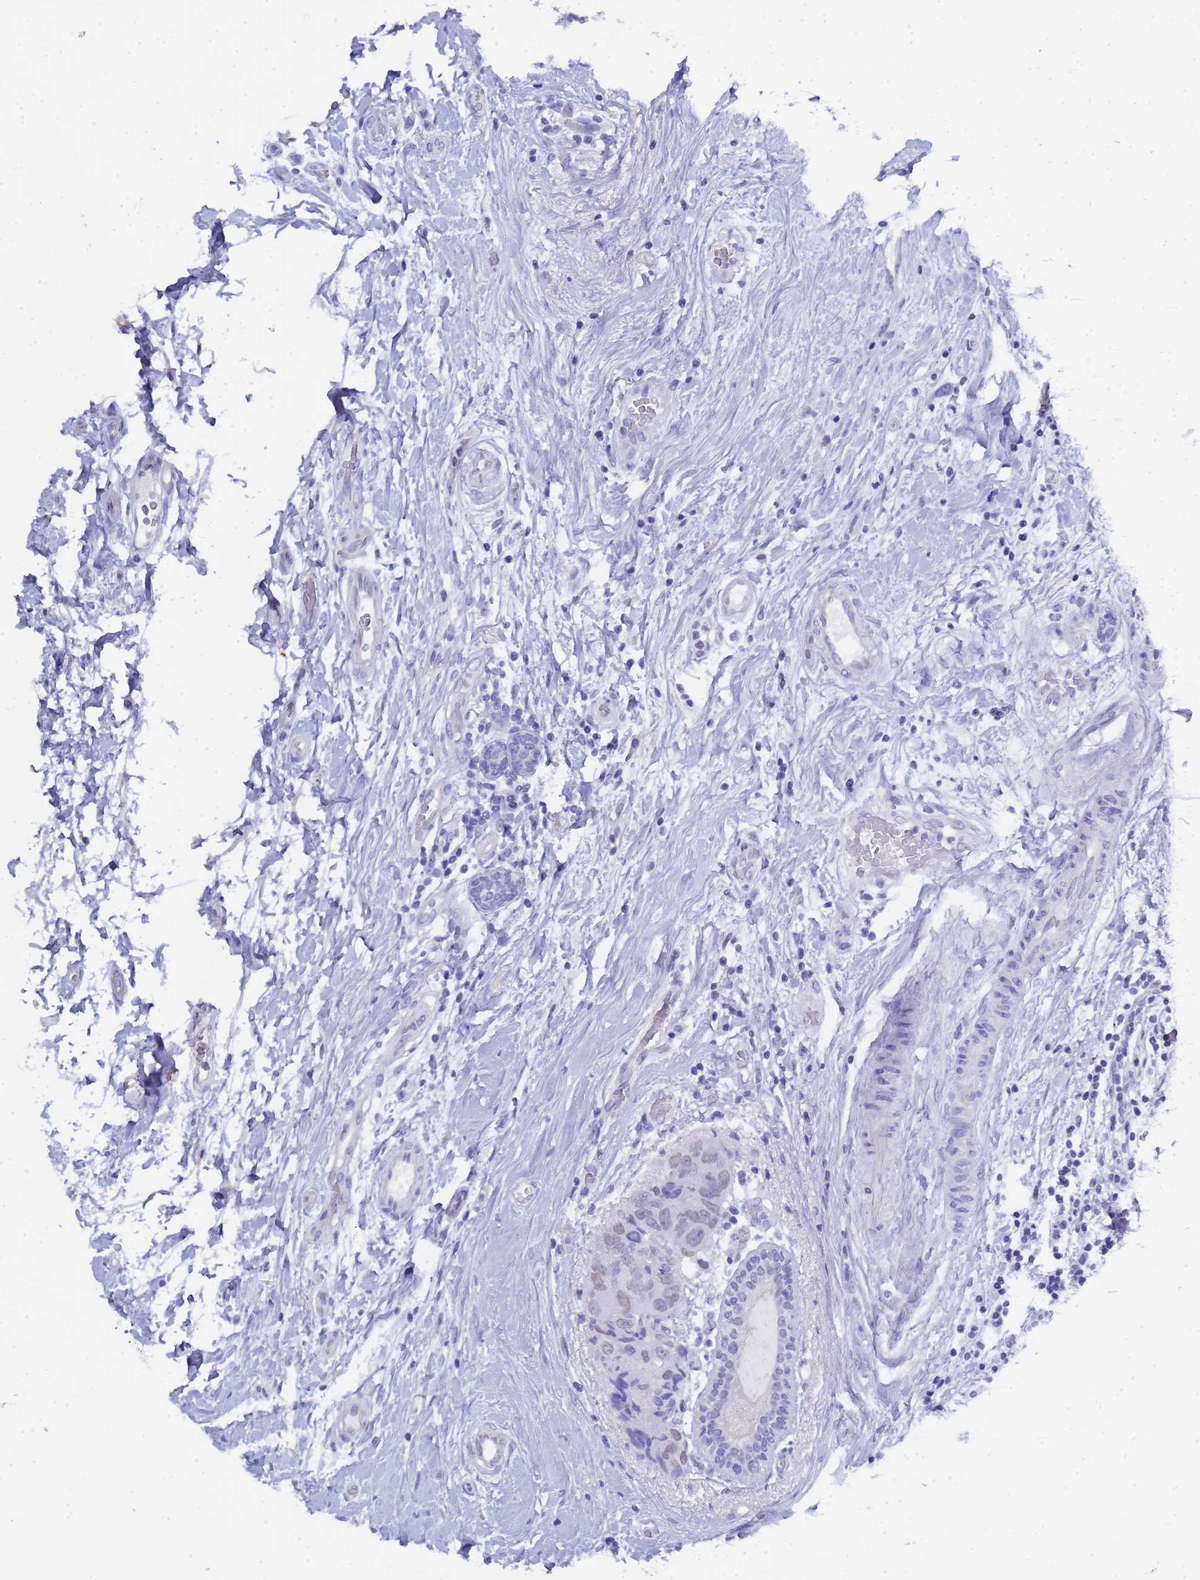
{"staining": {"intensity": "negative", "quantity": "none", "location": "none"}, "tissue": "breast cancer", "cell_type": "Tumor cells", "image_type": "cancer", "snomed": [{"axis": "morphology", "description": "Duct carcinoma"}, {"axis": "topography", "description": "Breast"}], "caption": "A high-resolution micrograph shows immunohistochemistry (IHC) staining of invasive ductal carcinoma (breast), which reveals no significant staining in tumor cells.", "gene": "CTRC", "patient": {"sex": "female", "age": 62}}